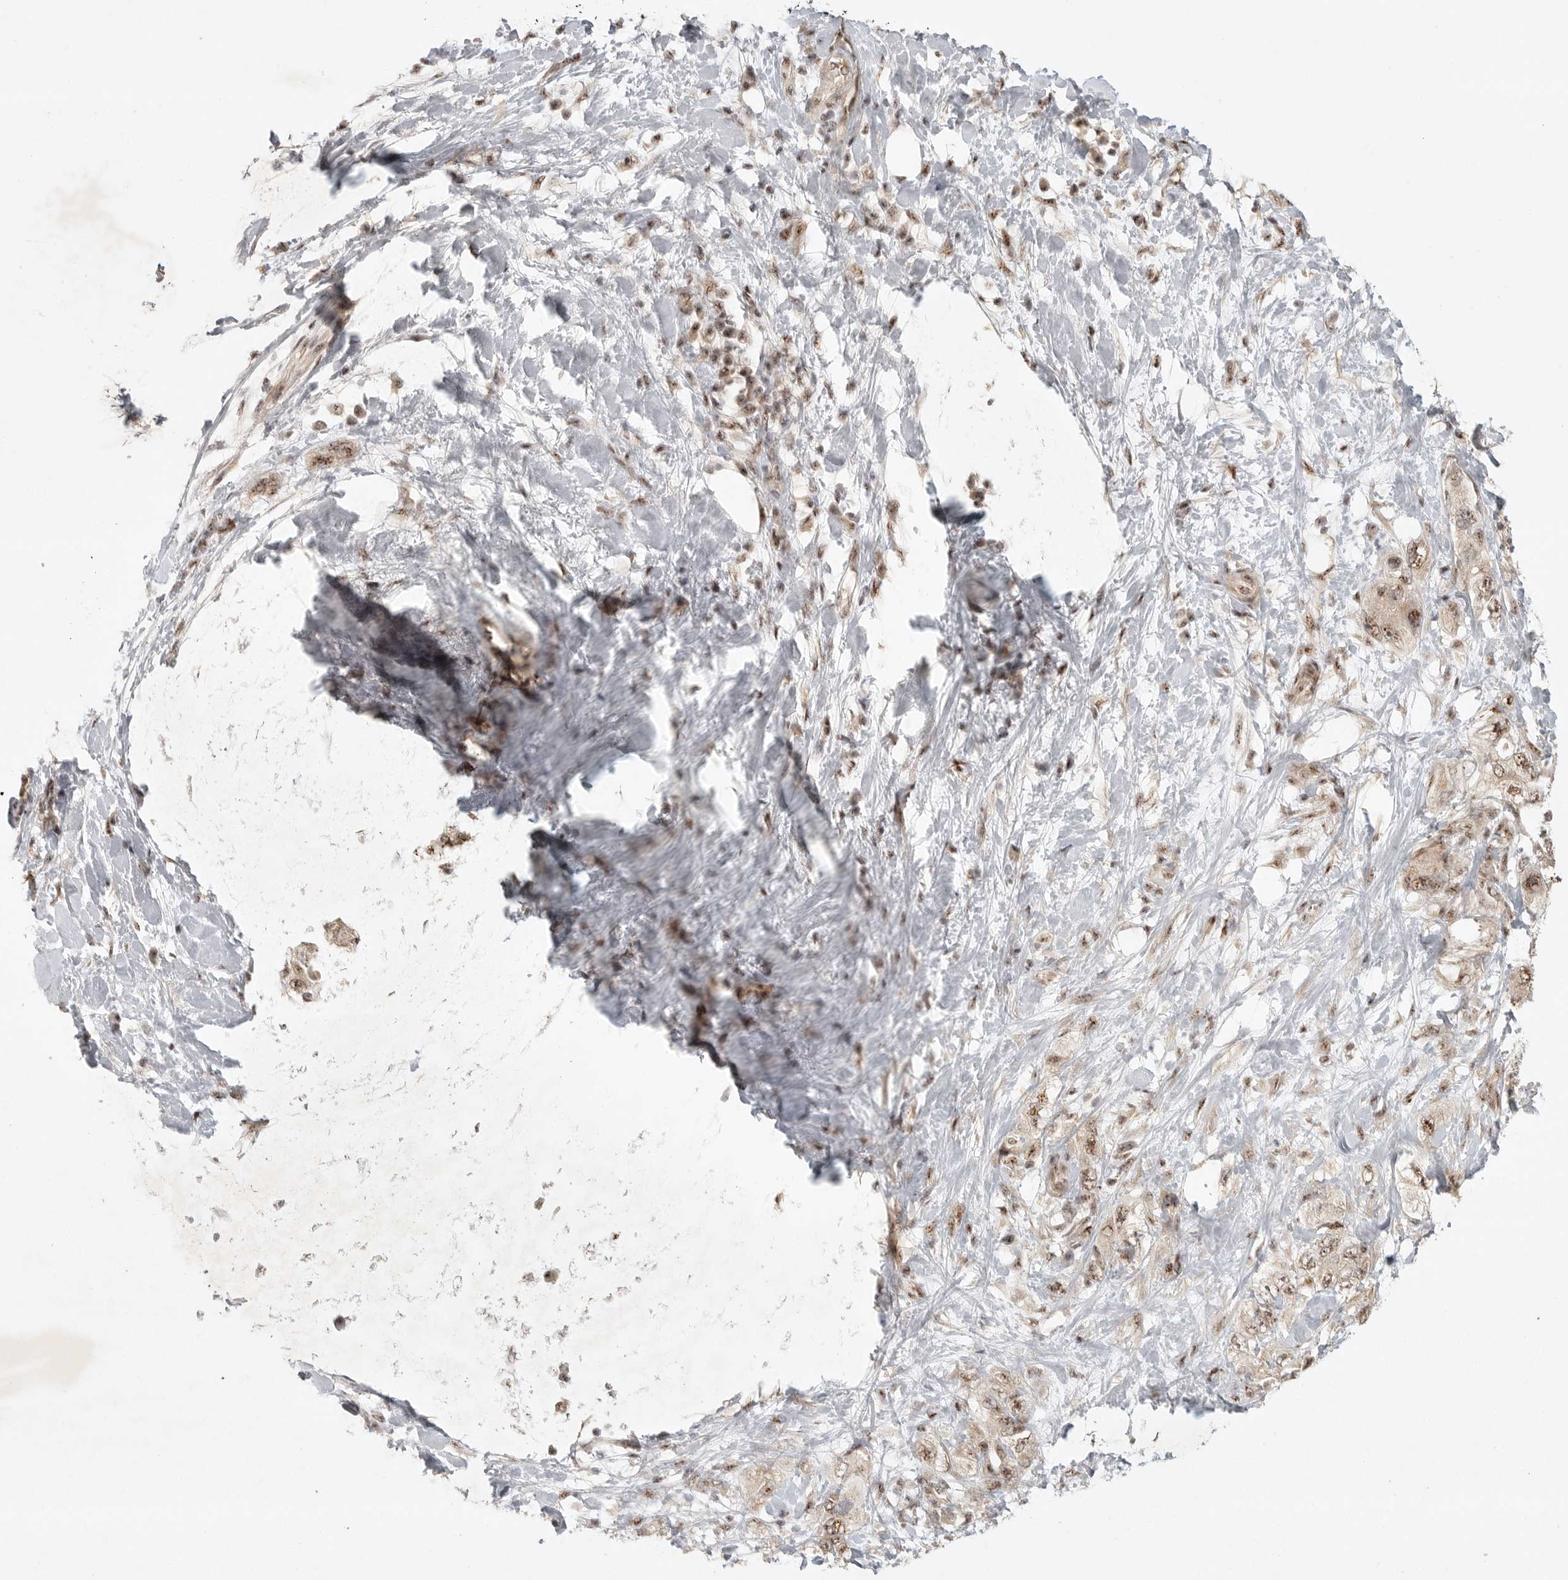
{"staining": {"intensity": "moderate", "quantity": ">75%", "location": "nuclear"}, "tissue": "pancreatic cancer", "cell_type": "Tumor cells", "image_type": "cancer", "snomed": [{"axis": "morphology", "description": "Adenocarcinoma, NOS"}, {"axis": "topography", "description": "Pancreas"}], "caption": "A brown stain shows moderate nuclear staining of a protein in human pancreatic cancer tumor cells.", "gene": "POMP", "patient": {"sex": "female", "age": 73}}